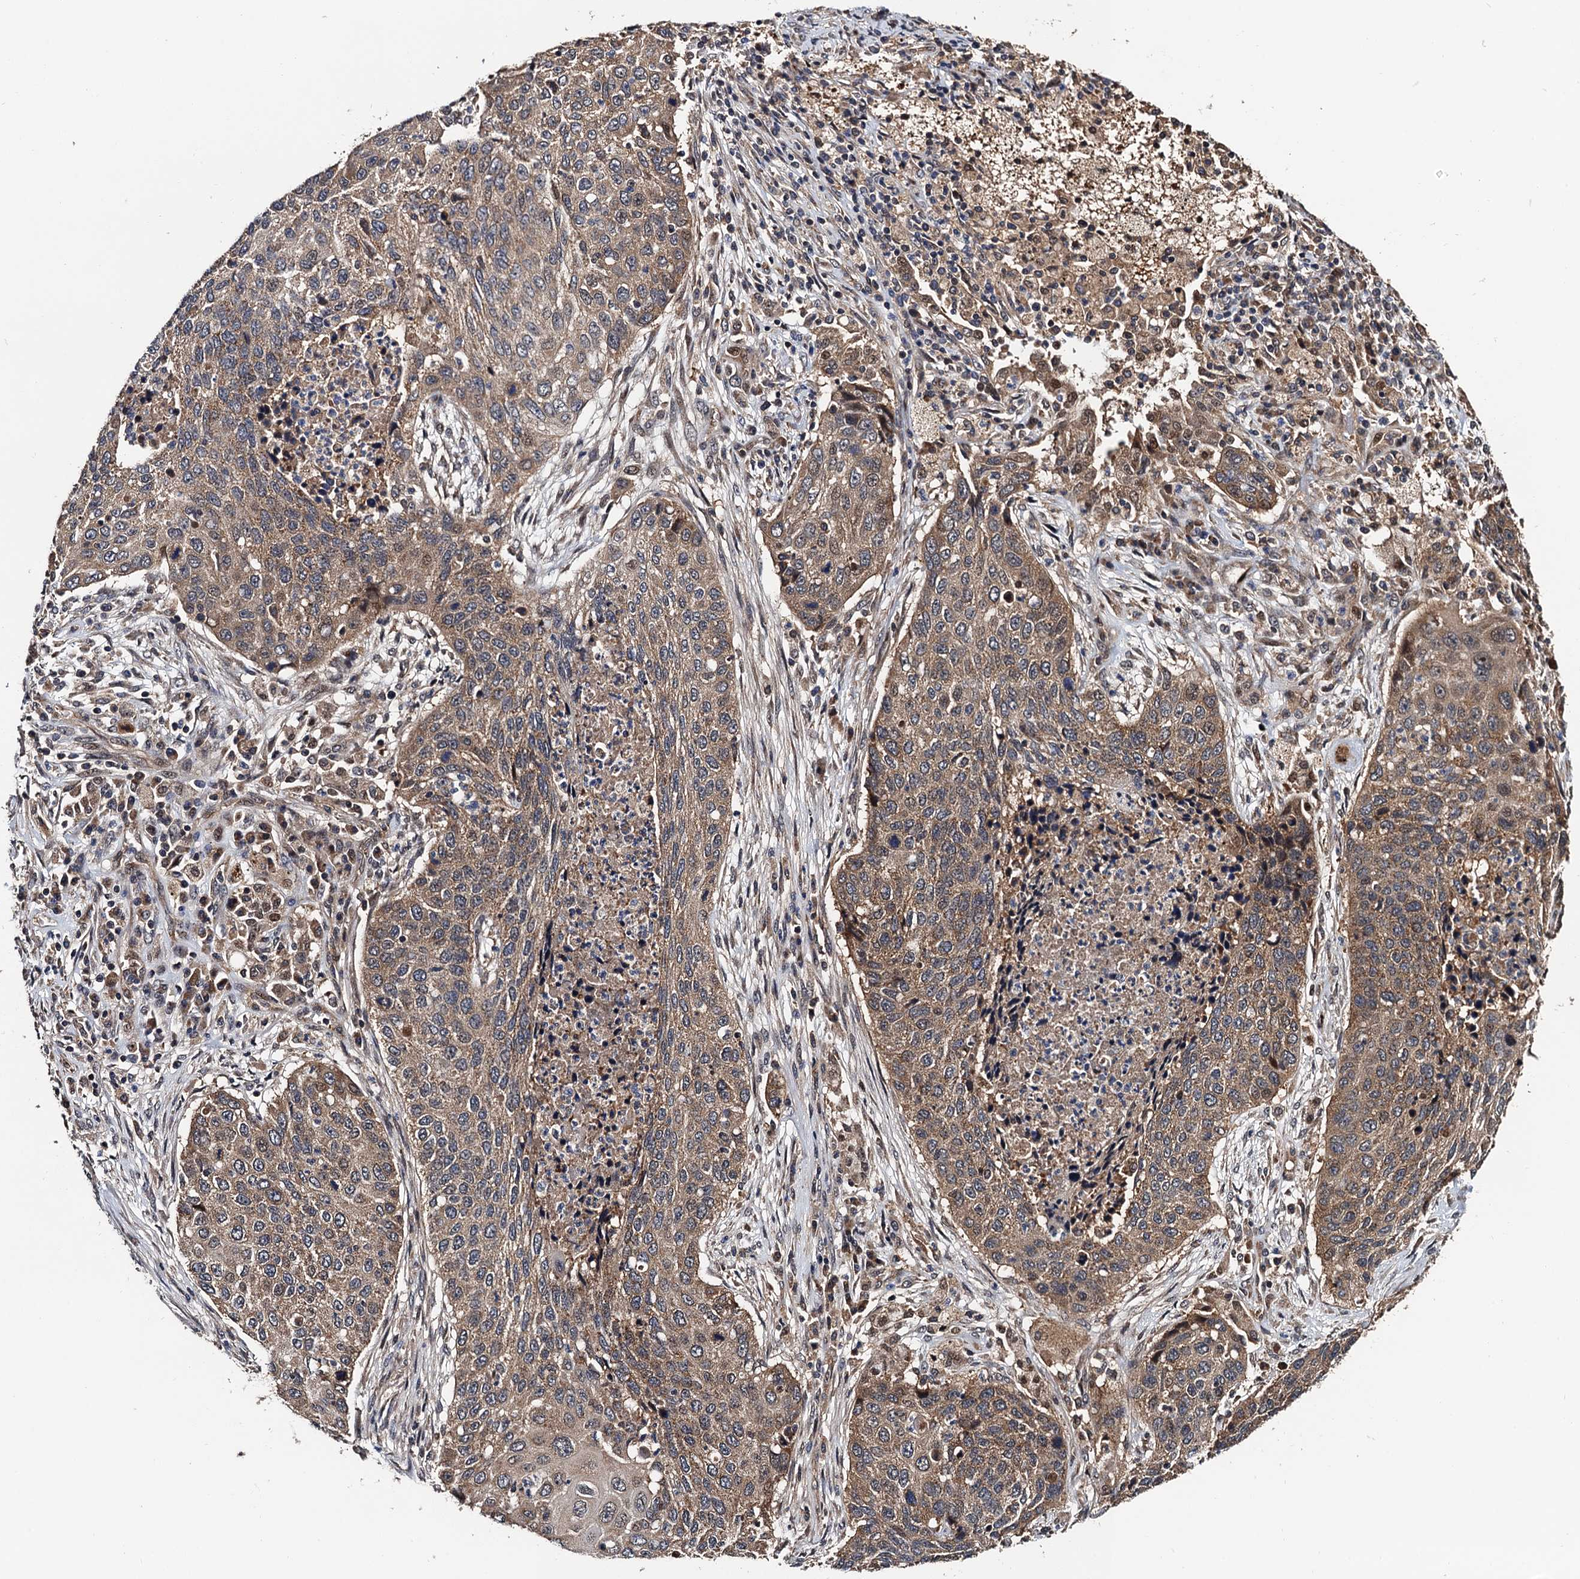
{"staining": {"intensity": "moderate", "quantity": ">75%", "location": "cytoplasmic/membranous"}, "tissue": "lung cancer", "cell_type": "Tumor cells", "image_type": "cancer", "snomed": [{"axis": "morphology", "description": "Squamous cell carcinoma, NOS"}, {"axis": "topography", "description": "Lung"}], "caption": "IHC photomicrograph of lung squamous cell carcinoma stained for a protein (brown), which reveals medium levels of moderate cytoplasmic/membranous expression in approximately >75% of tumor cells.", "gene": "NAA16", "patient": {"sex": "female", "age": 63}}